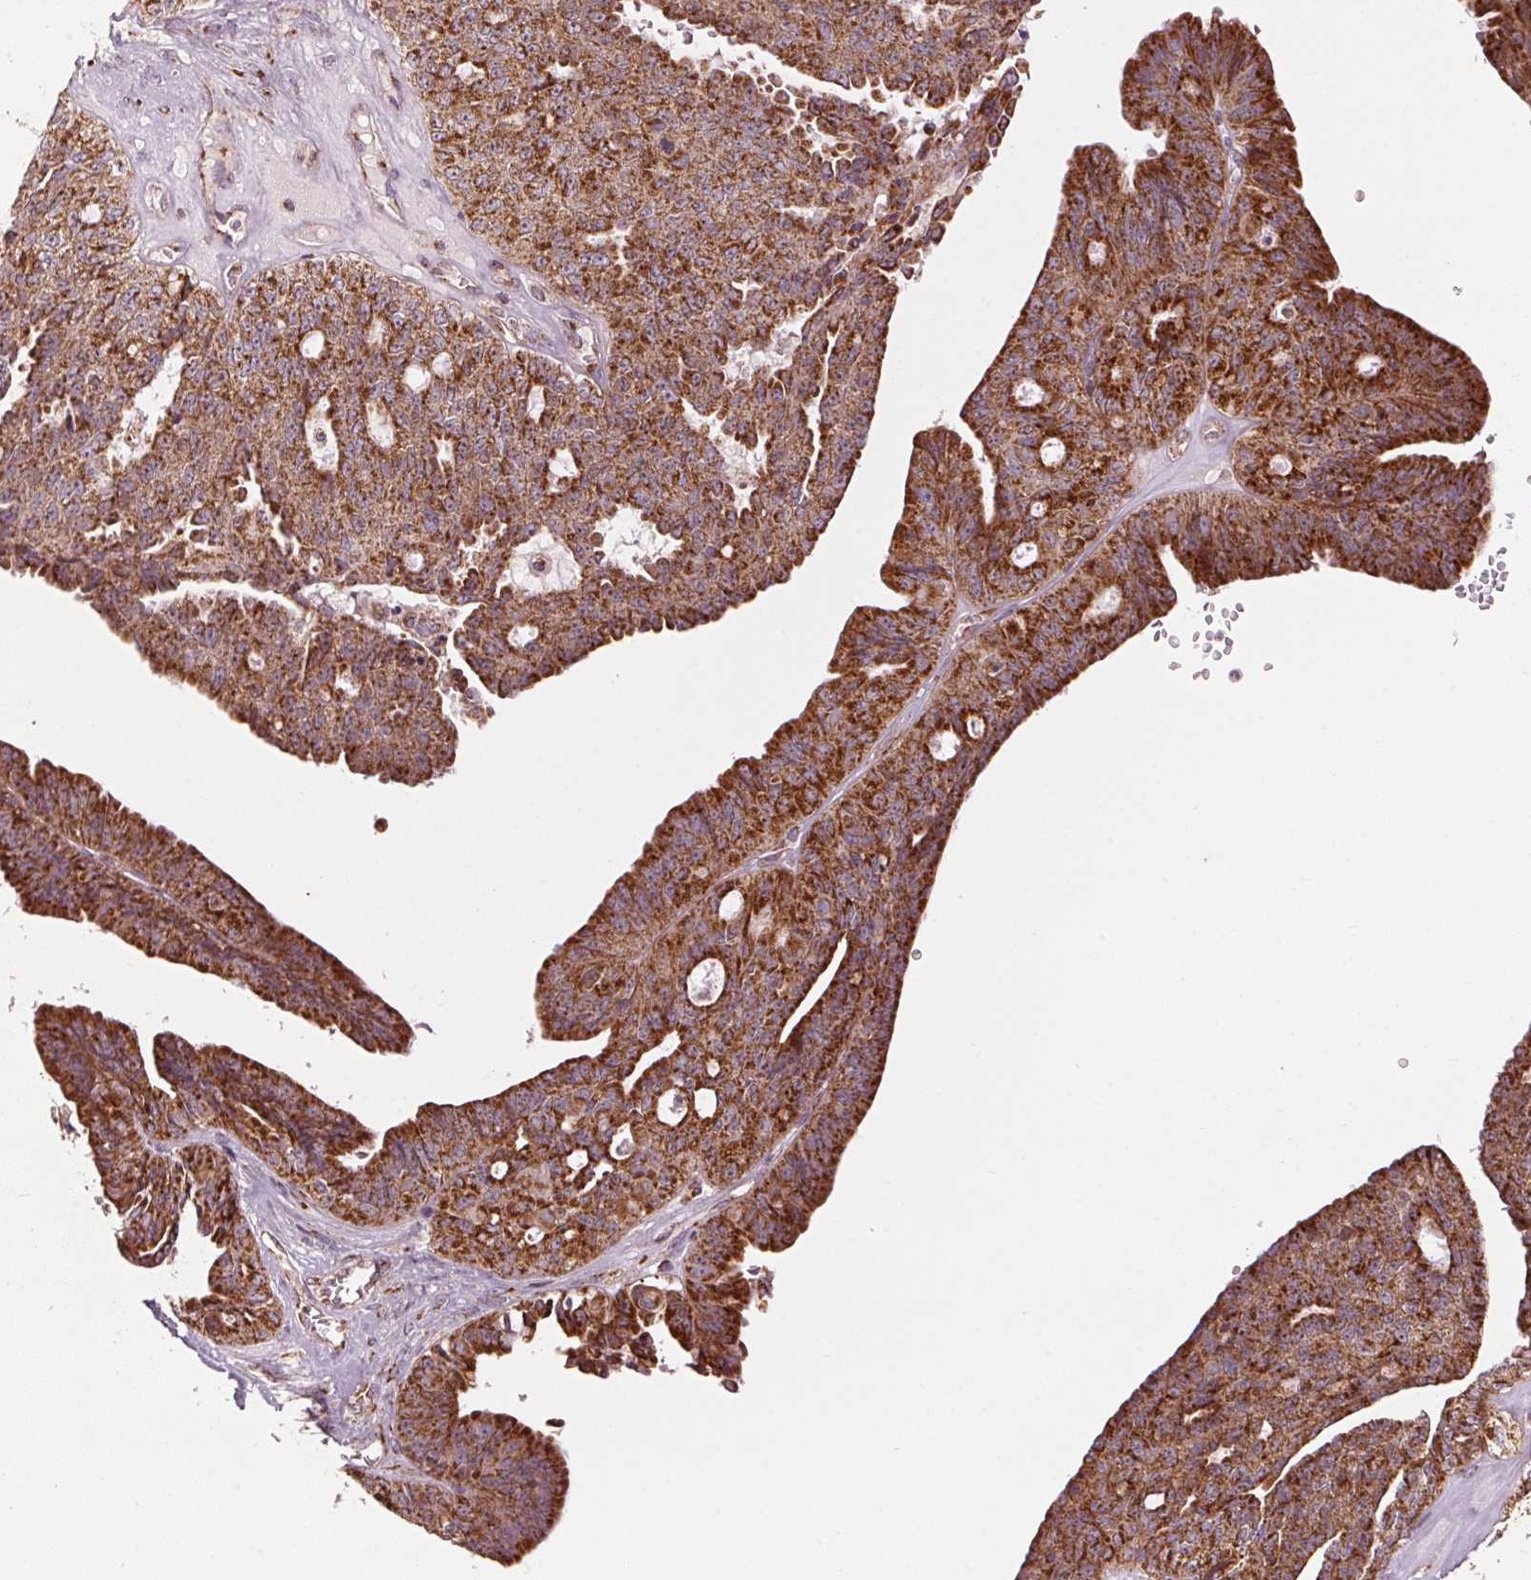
{"staining": {"intensity": "strong", "quantity": ">75%", "location": "cytoplasmic/membranous"}, "tissue": "ovarian cancer", "cell_type": "Tumor cells", "image_type": "cancer", "snomed": [{"axis": "morphology", "description": "Cystadenocarcinoma, serous, NOS"}, {"axis": "topography", "description": "Ovary"}], "caption": "Protein staining displays strong cytoplasmic/membranous positivity in about >75% of tumor cells in ovarian serous cystadenocarcinoma.", "gene": "TOMM70", "patient": {"sex": "female", "age": 71}}